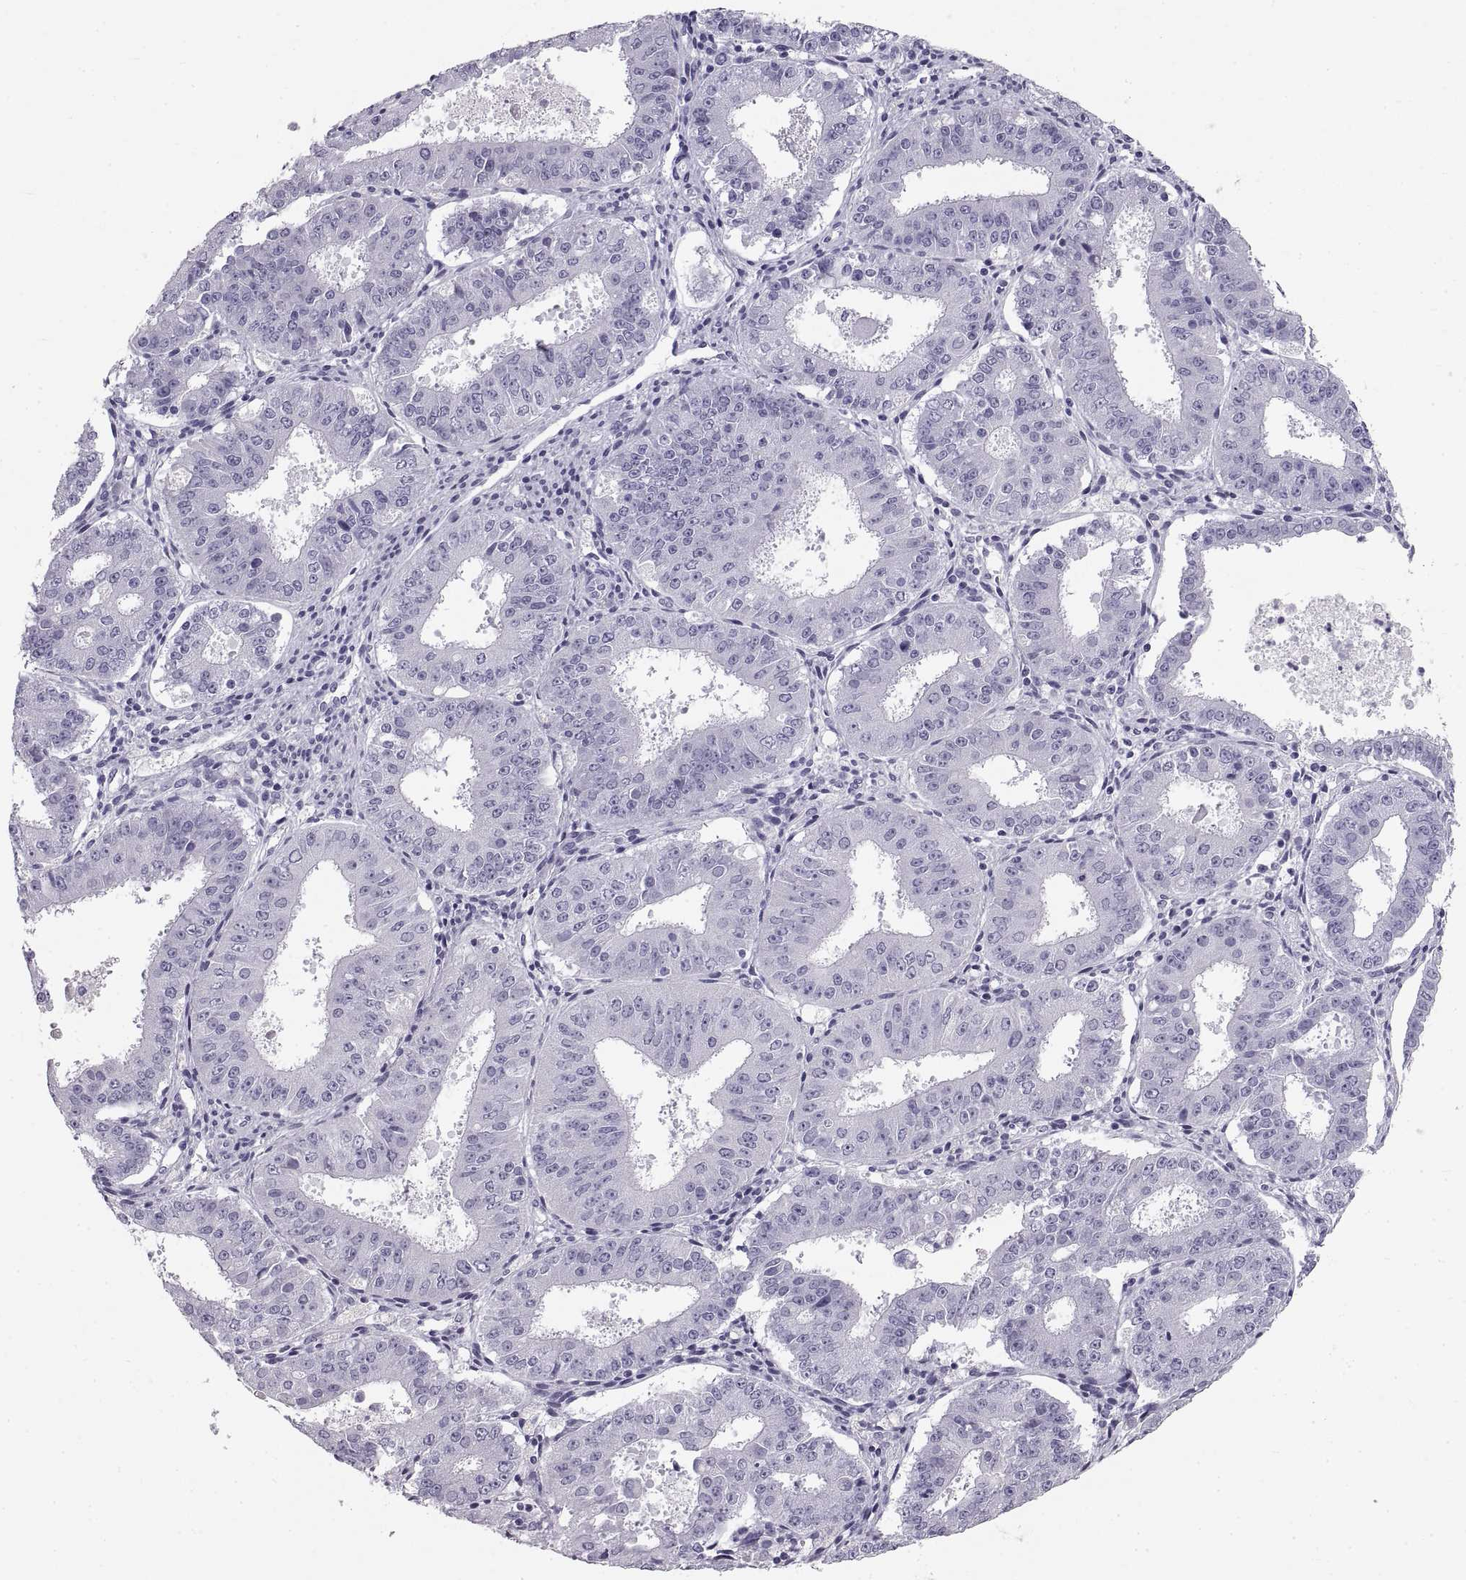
{"staining": {"intensity": "negative", "quantity": "none", "location": "none"}, "tissue": "ovarian cancer", "cell_type": "Tumor cells", "image_type": "cancer", "snomed": [{"axis": "morphology", "description": "Carcinoma, endometroid"}, {"axis": "topography", "description": "Ovary"}], "caption": "High power microscopy micrograph of an immunohistochemistry micrograph of ovarian cancer, revealing no significant expression in tumor cells.", "gene": "CRYAA", "patient": {"sex": "female", "age": 42}}